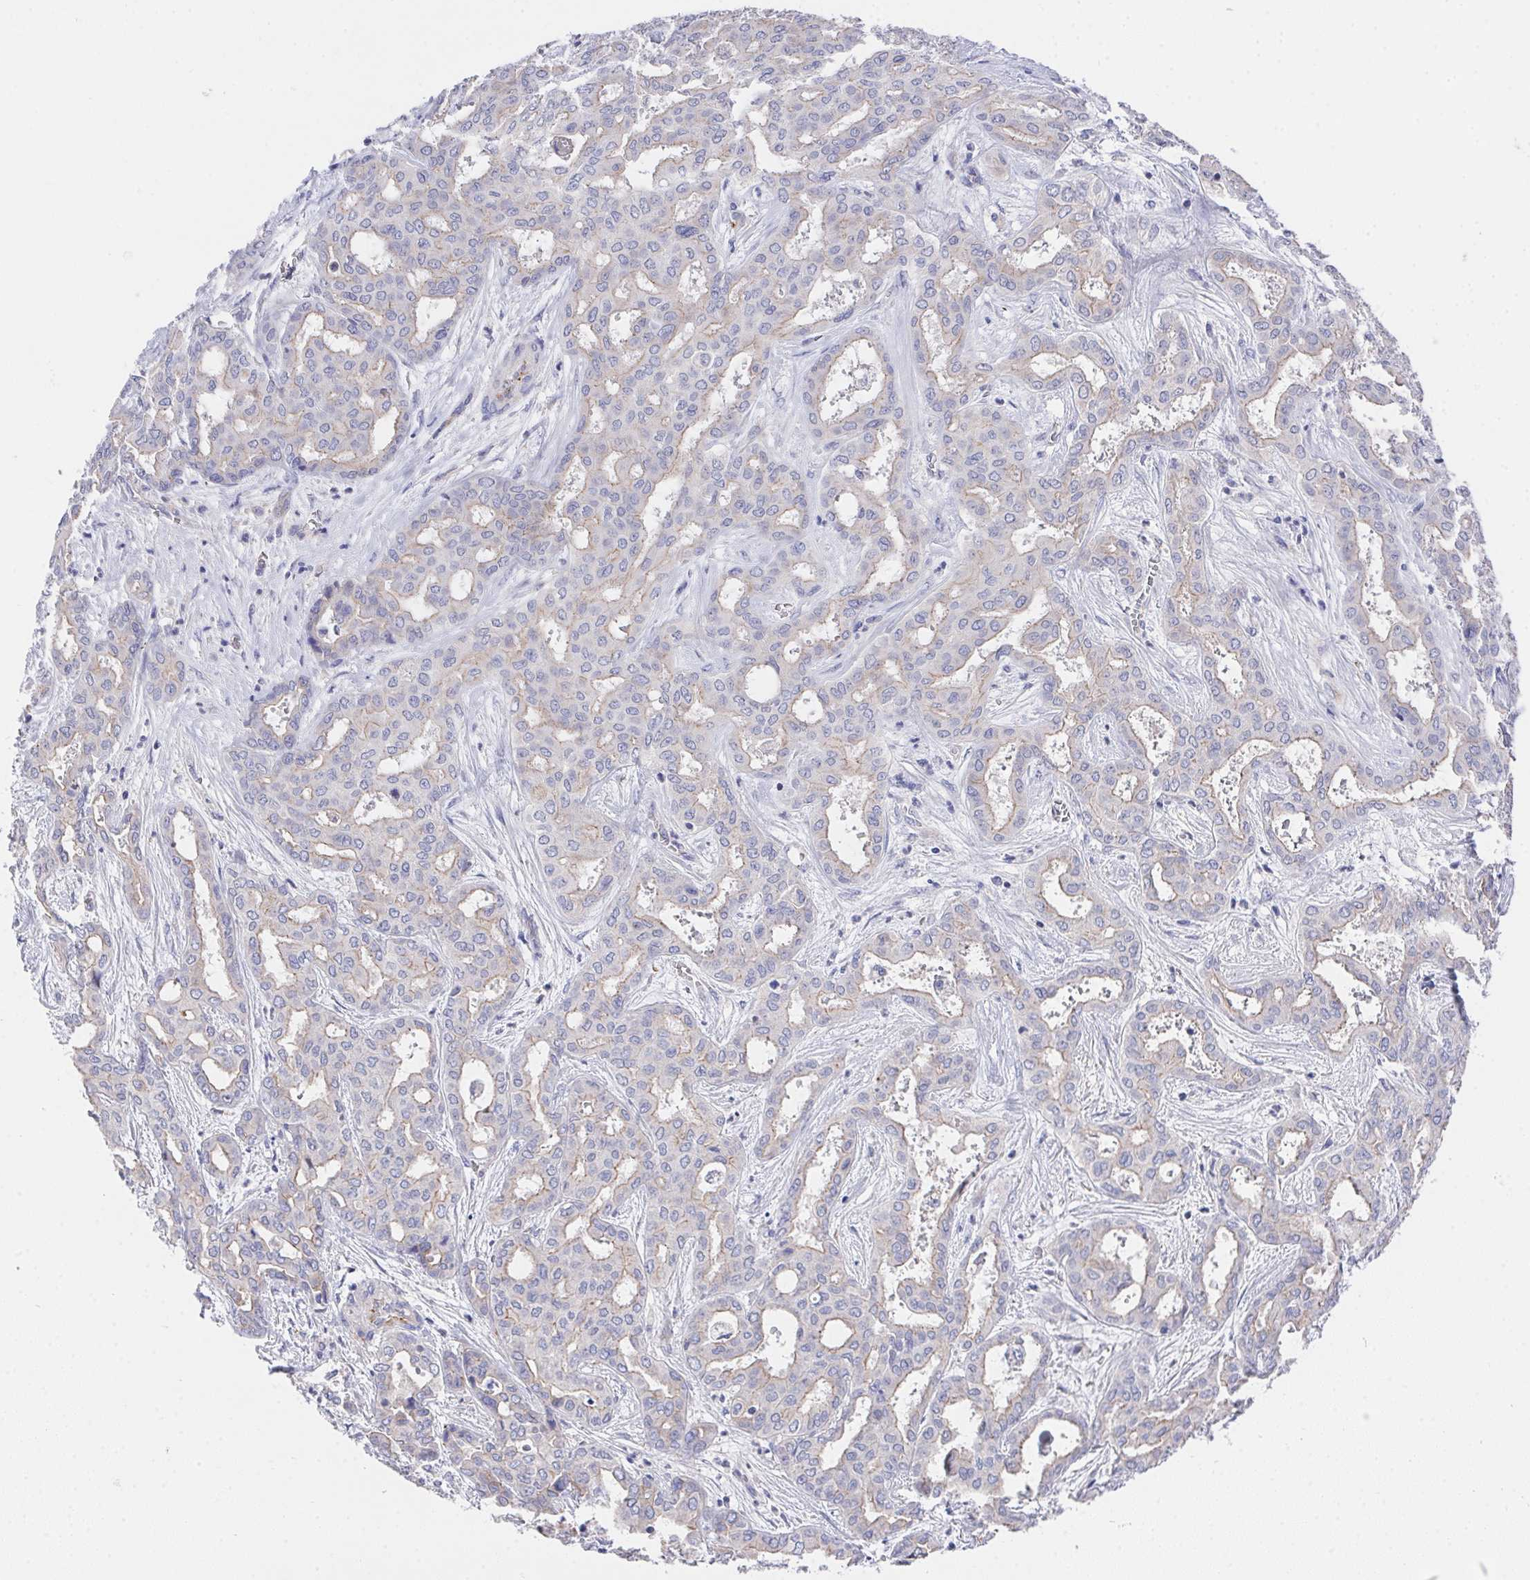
{"staining": {"intensity": "weak", "quantity": "25%-75%", "location": "cytoplasmic/membranous"}, "tissue": "liver cancer", "cell_type": "Tumor cells", "image_type": "cancer", "snomed": [{"axis": "morphology", "description": "Cholangiocarcinoma"}, {"axis": "topography", "description": "Liver"}], "caption": "Weak cytoplasmic/membranous staining is appreciated in approximately 25%-75% of tumor cells in liver cholangiocarcinoma.", "gene": "PRG3", "patient": {"sex": "female", "age": 64}}